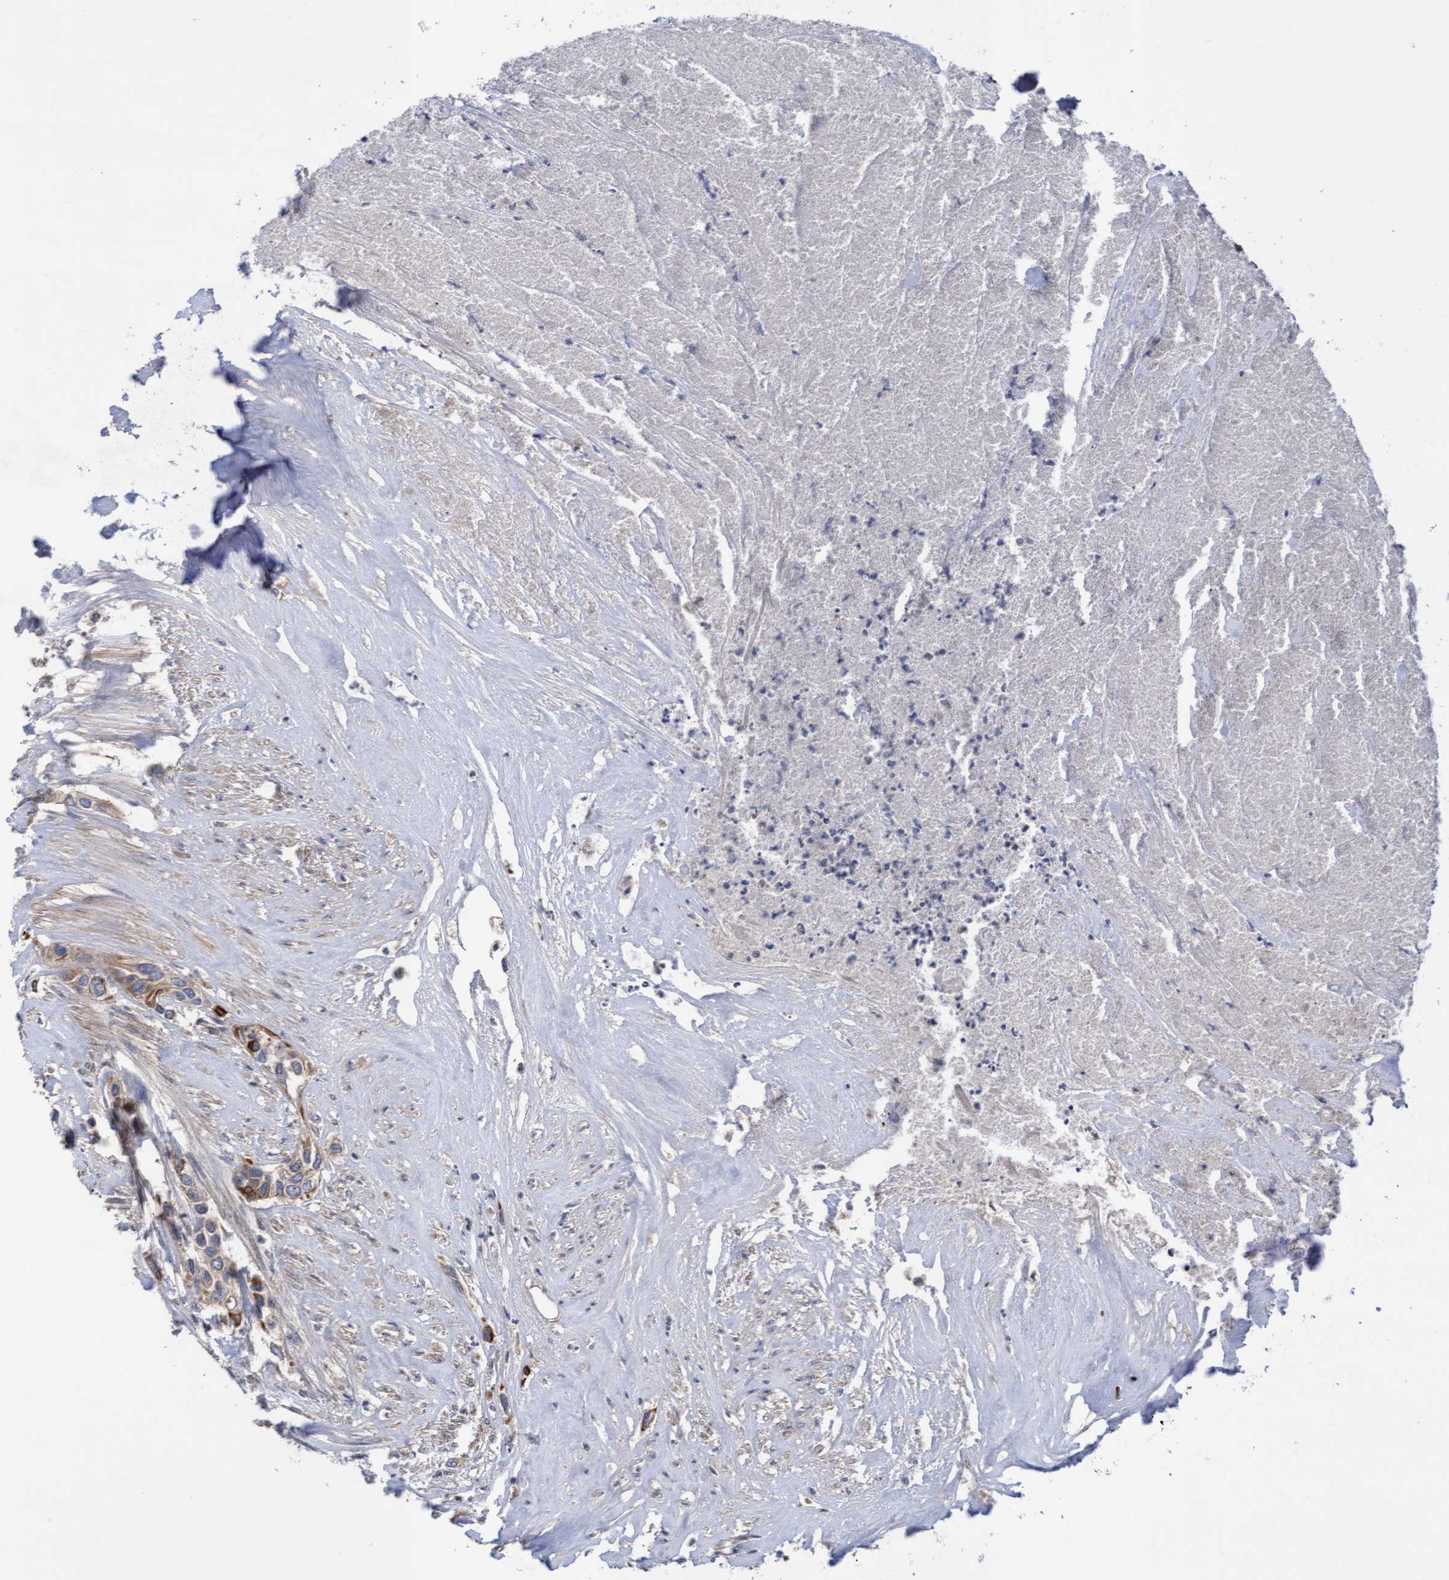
{"staining": {"intensity": "moderate", "quantity": "25%-75%", "location": "cytoplasmic/membranous"}, "tissue": "urothelial cancer", "cell_type": "Tumor cells", "image_type": "cancer", "snomed": [{"axis": "morphology", "description": "Urothelial carcinoma, High grade"}, {"axis": "topography", "description": "Urinary bladder"}], "caption": "Immunohistochemical staining of urothelial cancer demonstrates medium levels of moderate cytoplasmic/membranous protein staining in approximately 25%-75% of tumor cells.", "gene": "COBL", "patient": {"sex": "female", "age": 56}}